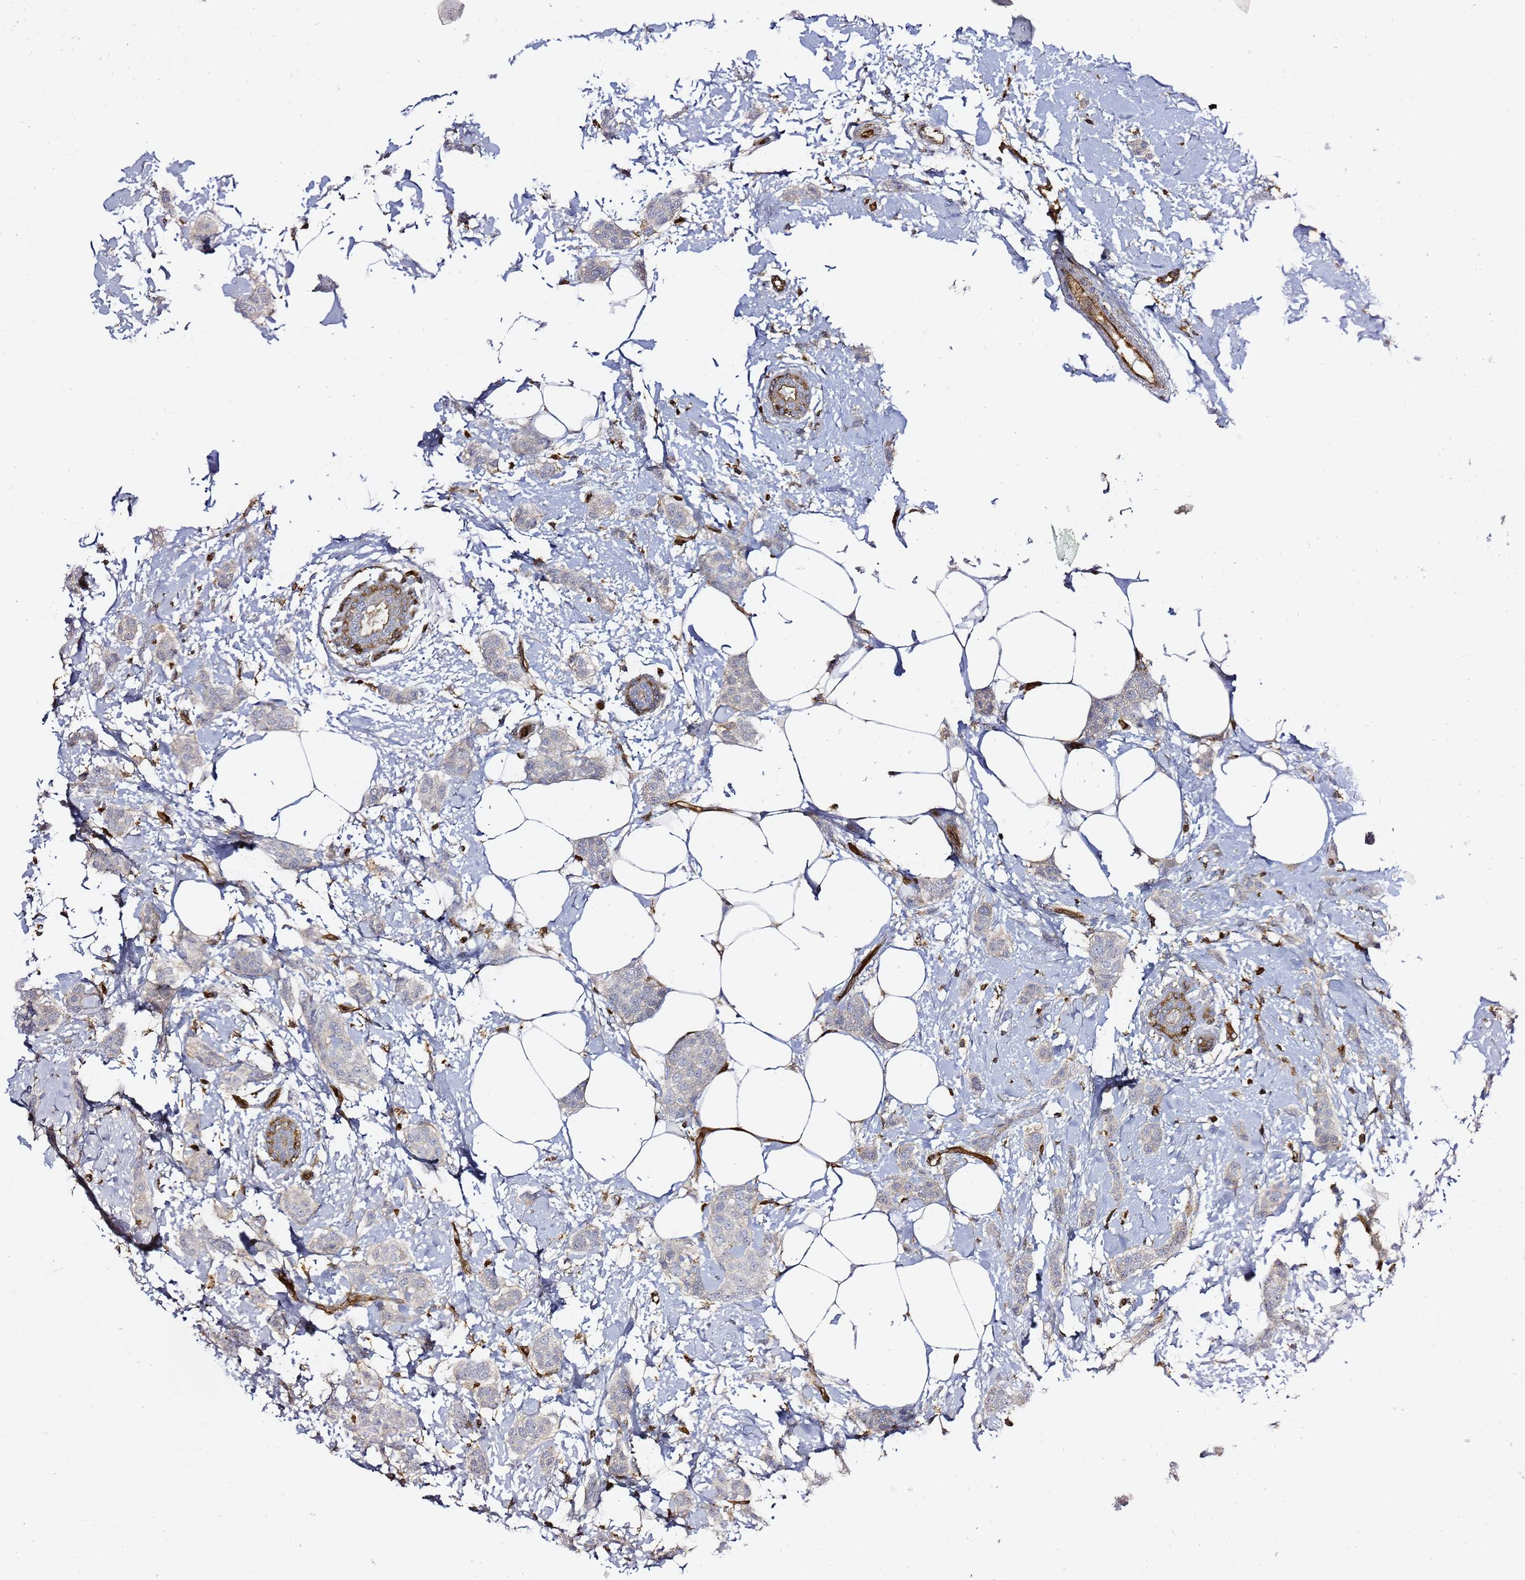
{"staining": {"intensity": "negative", "quantity": "none", "location": "none"}, "tissue": "breast cancer", "cell_type": "Tumor cells", "image_type": "cancer", "snomed": [{"axis": "morphology", "description": "Duct carcinoma"}, {"axis": "topography", "description": "Breast"}], "caption": "Immunohistochemistry micrograph of human breast cancer stained for a protein (brown), which shows no staining in tumor cells.", "gene": "ZBTB8OS", "patient": {"sex": "female", "age": 72}}